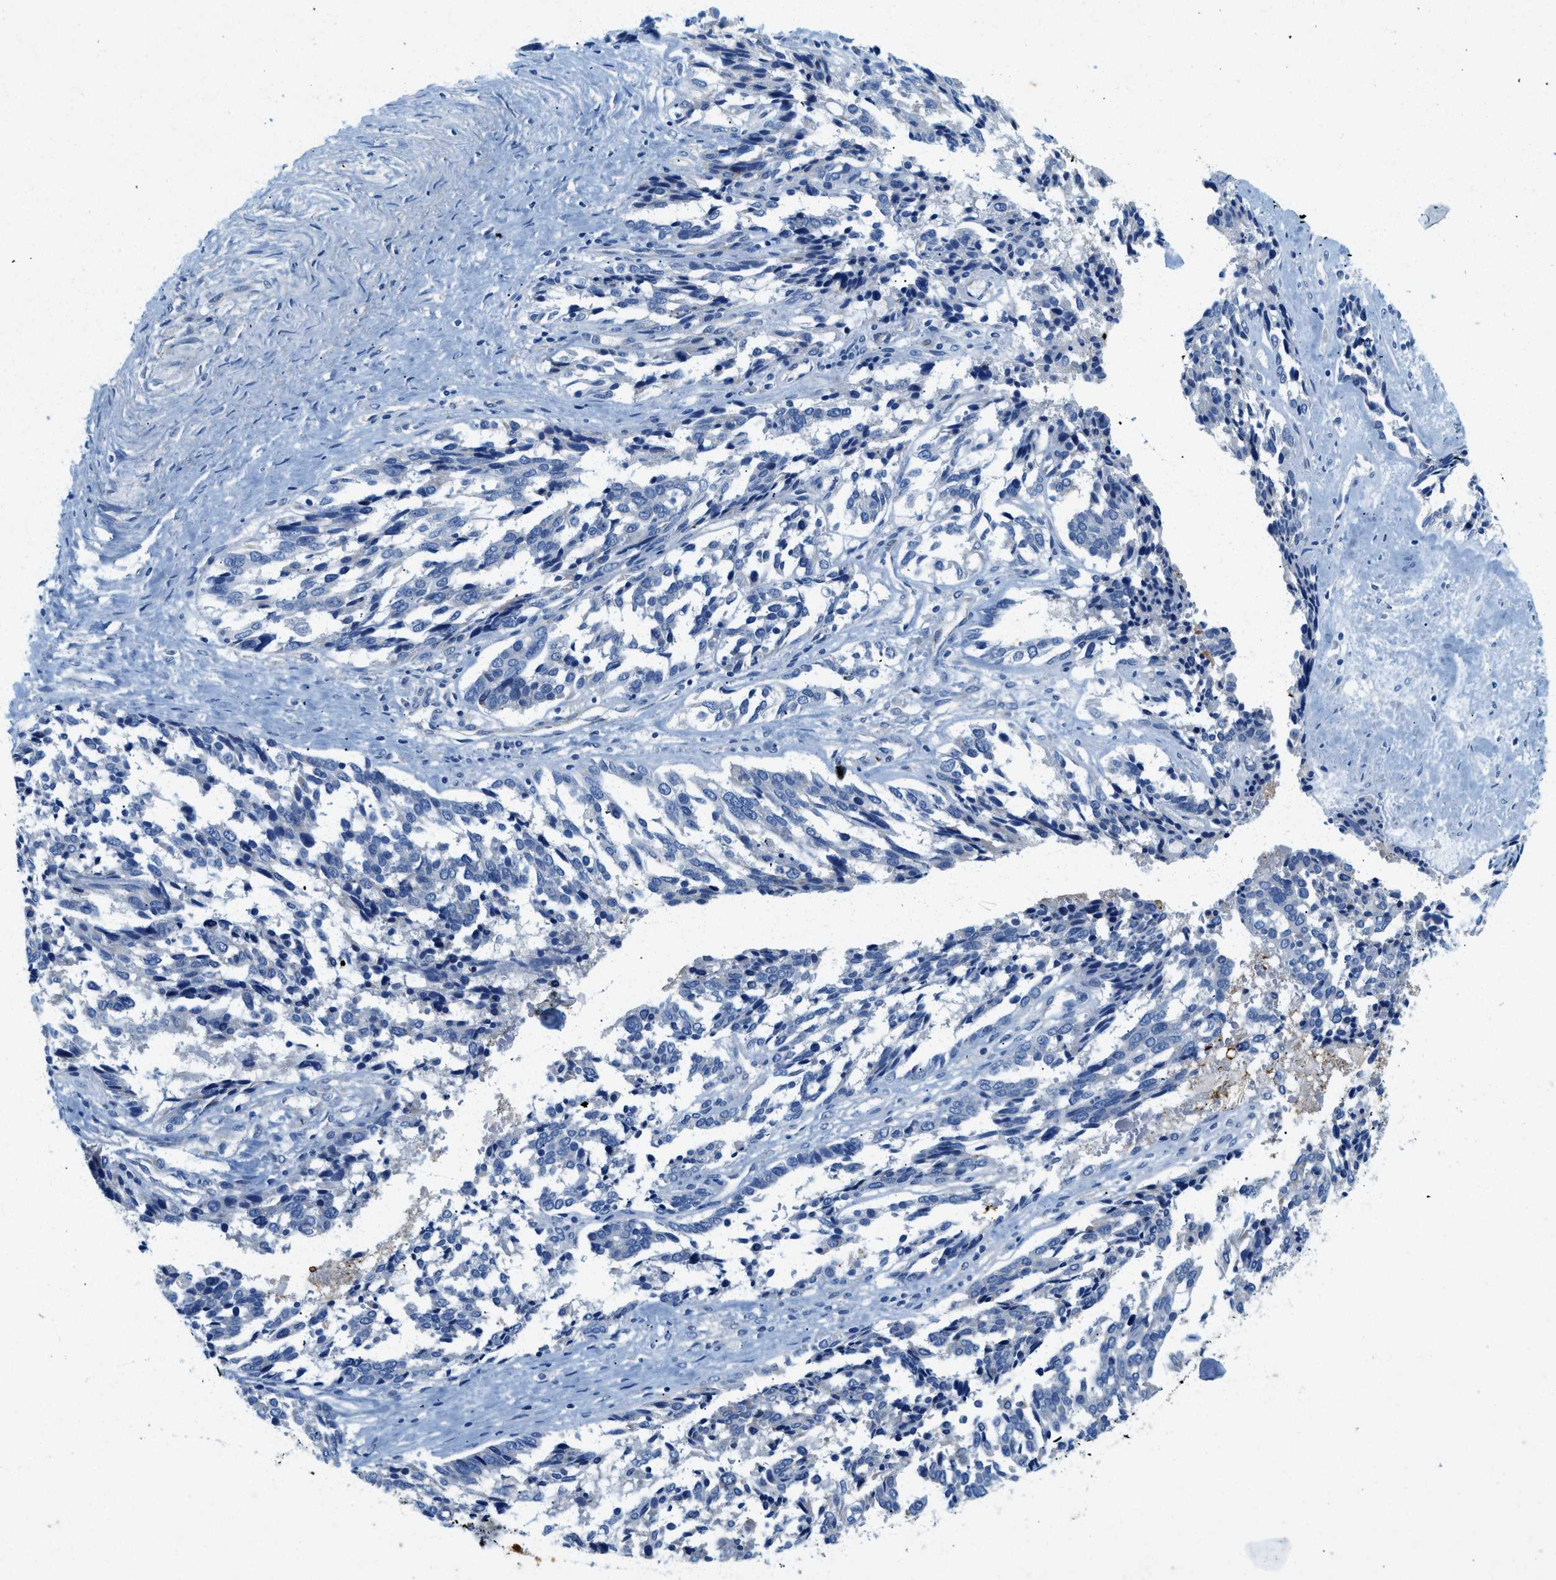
{"staining": {"intensity": "negative", "quantity": "none", "location": "none"}, "tissue": "ovarian cancer", "cell_type": "Tumor cells", "image_type": "cancer", "snomed": [{"axis": "morphology", "description": "Cystadenocarcinoma, serous, NOS"}, {"axis": "topography", "description": "Ovary"}], "caption": "There is no significant staining in tumor cells of ovarian cancer (serous cystadenocarcinoma).", "gene": "ZDHHC13", "patient": {"sex": "female", "age": 44}}